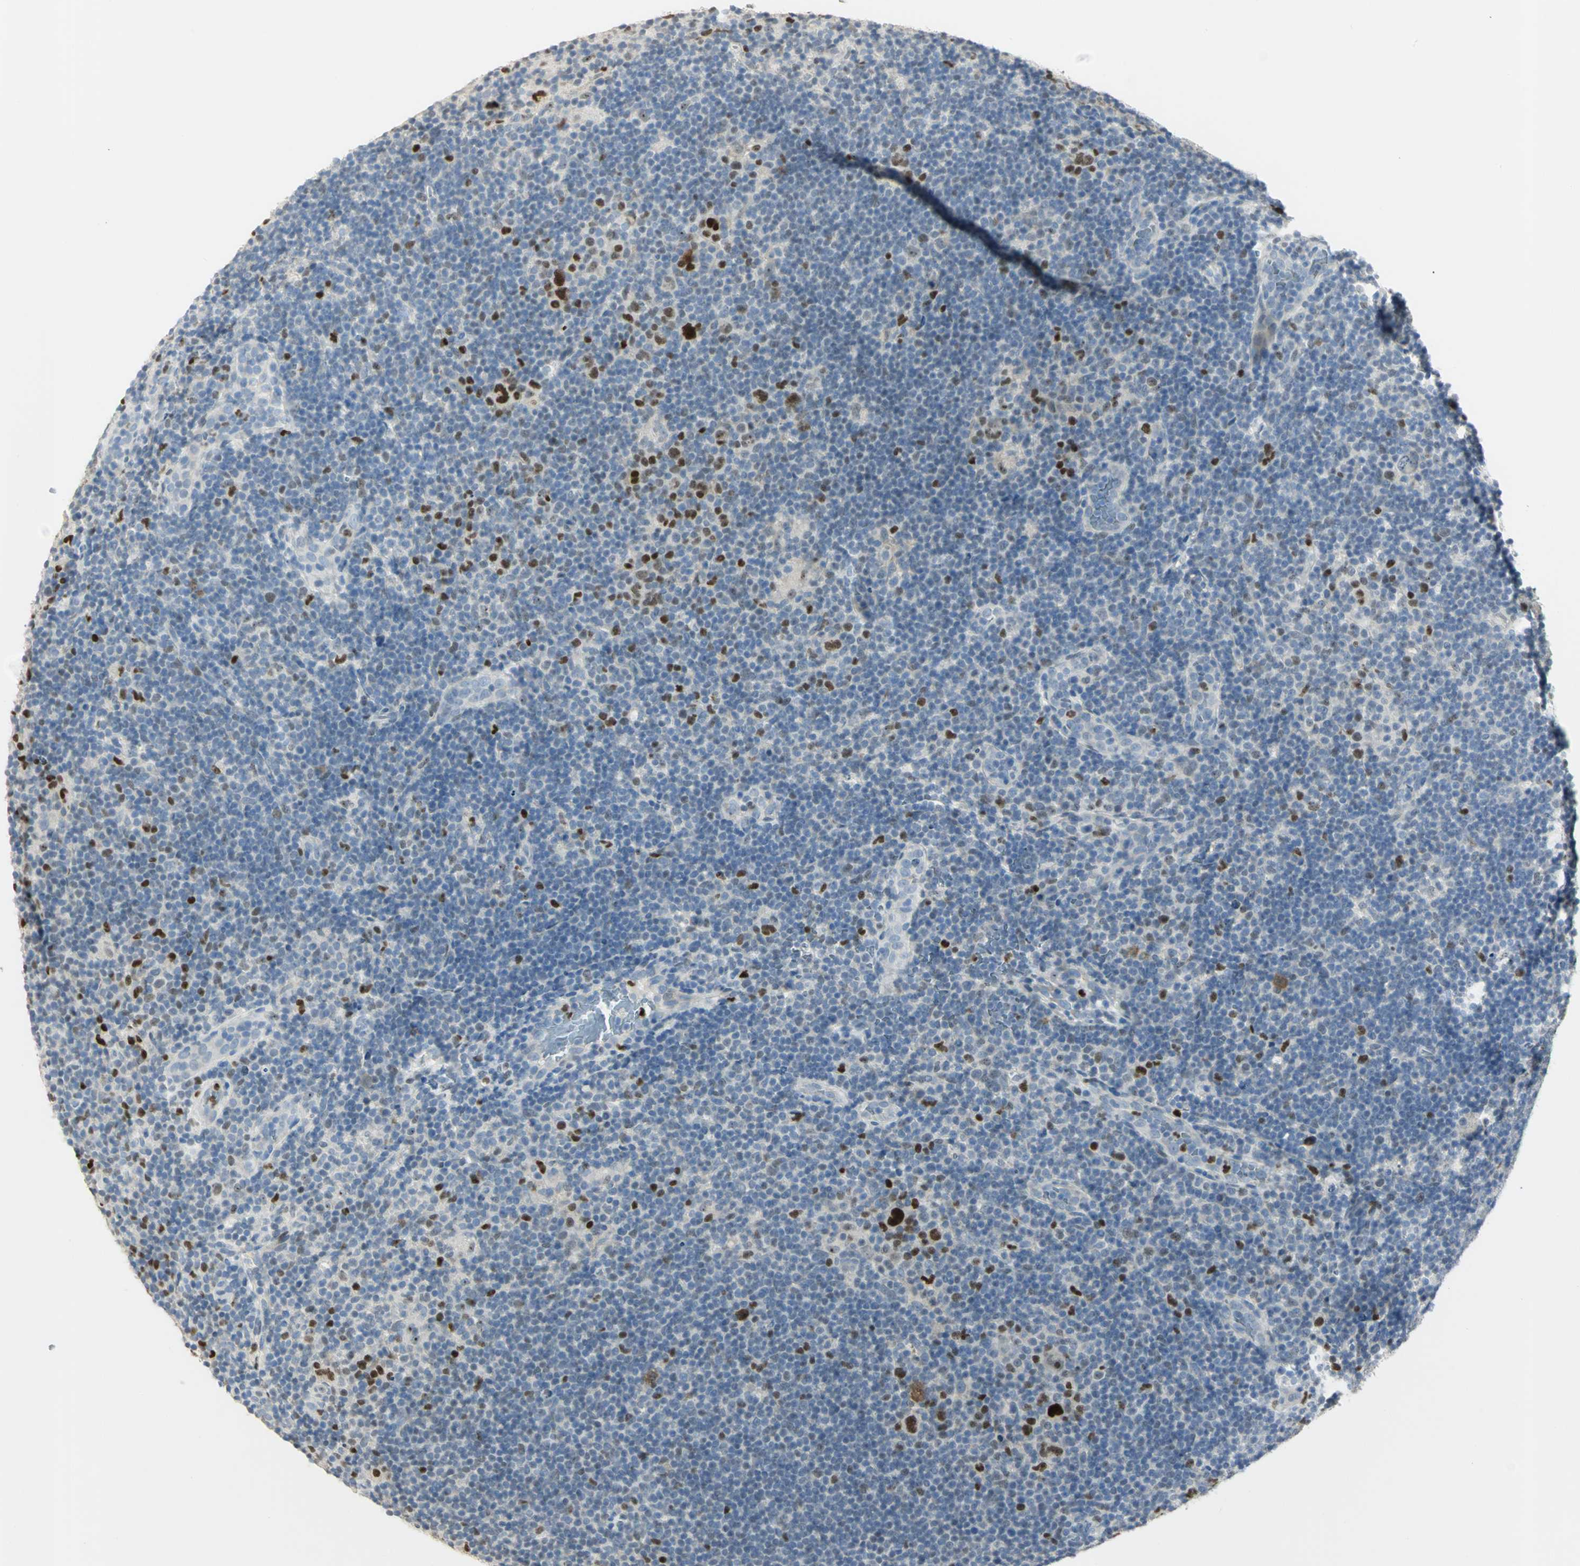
{"staining": {"intensity": "strong", "quantity": "<25%", "location": "nuclear"}, "tissue": "lymphoma", "cell_type": "Tumor cells", "image_type": "cancer", "snomed": [{"axis": "morphology", "description": "Hodgkin's disease, NOS"}, {"axis": "topography", "description": "Lymph node"}], "caption": "Lymphoma stained for a protein (brown) reveals strong nuclear positive staining in about <25% of tumor cells.", "gene": "BCL6", "patient": {"sex": "female", "age": 57}}